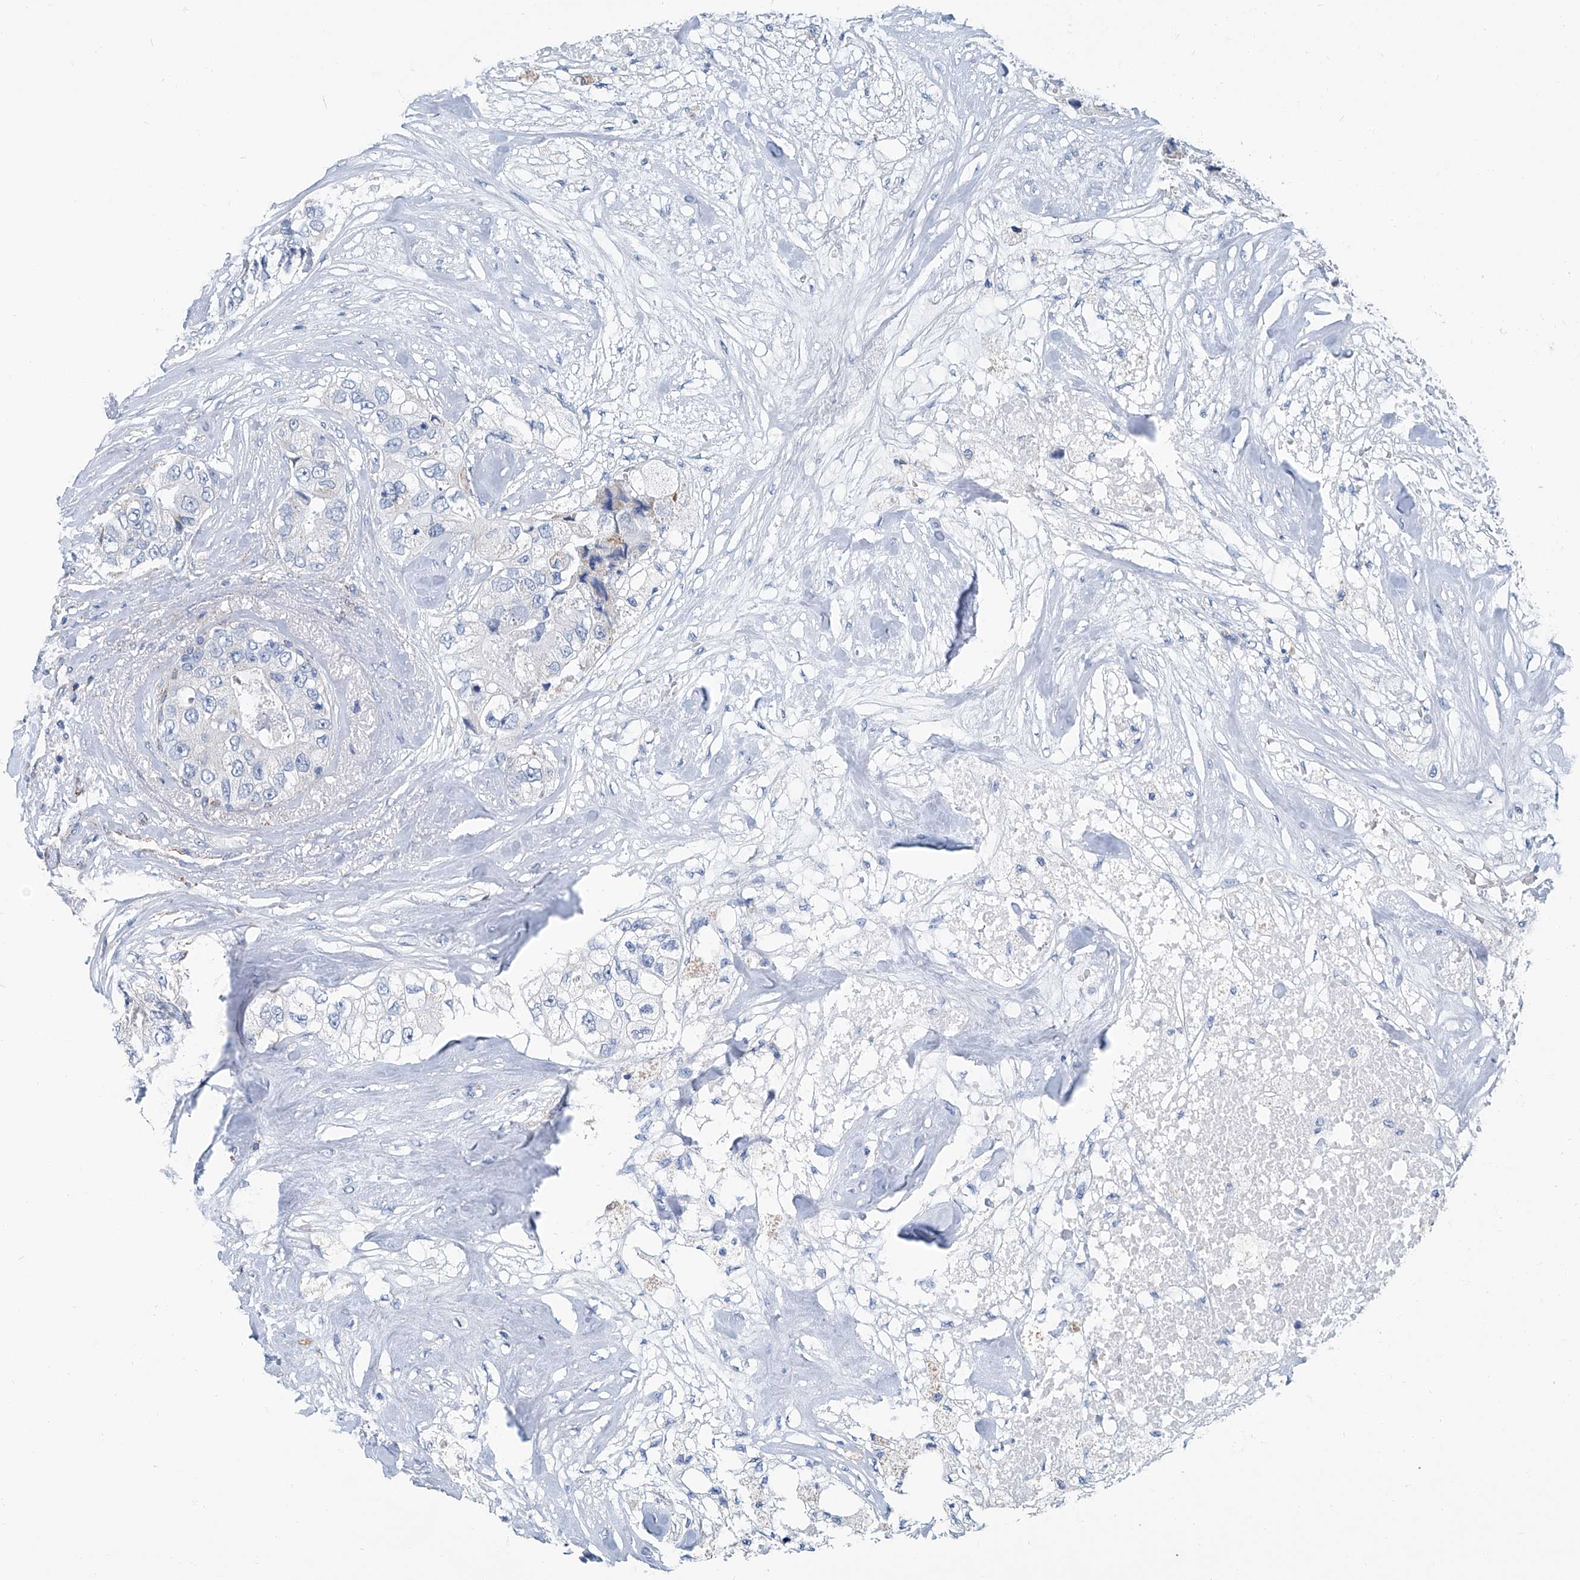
{"staining": {"intensity": "negative", "quantity": "none", "location": "none"}, "tissue": "breast cancer", "cell_type": "Tumor cells", "image_type": "cancer", "snomed": [{"axis": "morphology", "description": "Duct carcinoma"}, {"axis": "topography", "description": "Breast"}], "caption": "Immunohistochemical staining of breast infiltrating ductal carcinoma demonstrates no significant positivity in tumor cells.", "gene": "MT-ND1", "patient": {"sex": "female", "age": 62}}